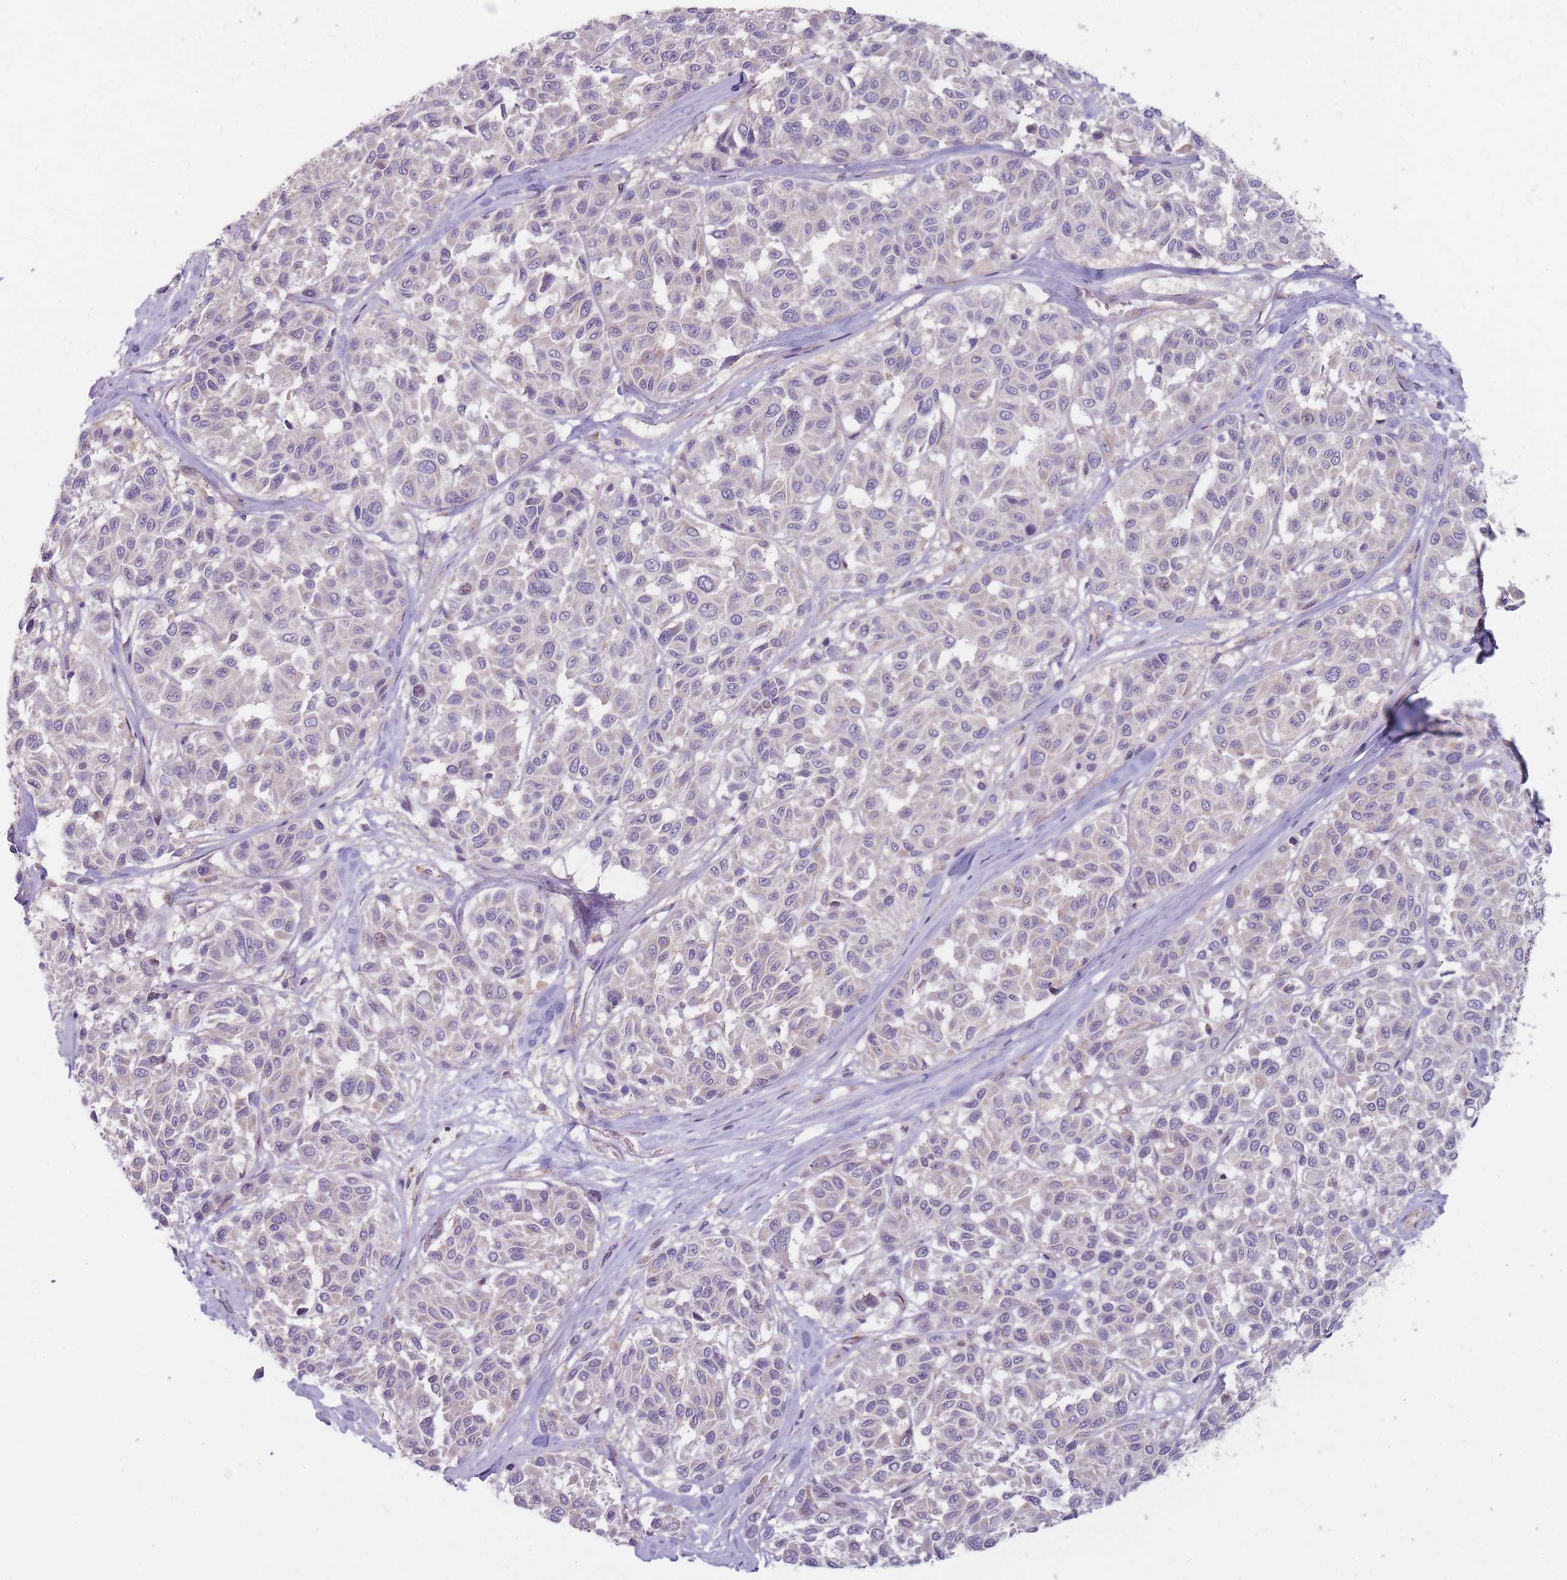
{"staining": {"intensity": "negative", "quantity": "none", "location": "none"}, "tissue": "melanoma", "cell_type": "Tumor cells", "image_type": "cancer", "snomed": [{"axis": "morphology", "description": "Malignant melanoma, NOS"}, {"axis": "topography", "description": "Skin"}], "caption": "This is an IHC photomicrograph of human malignant melanoma. There is no expression in tumor cells.", "gene": "NDUFA9", "patient": {"sex": "female", "age": 66}}